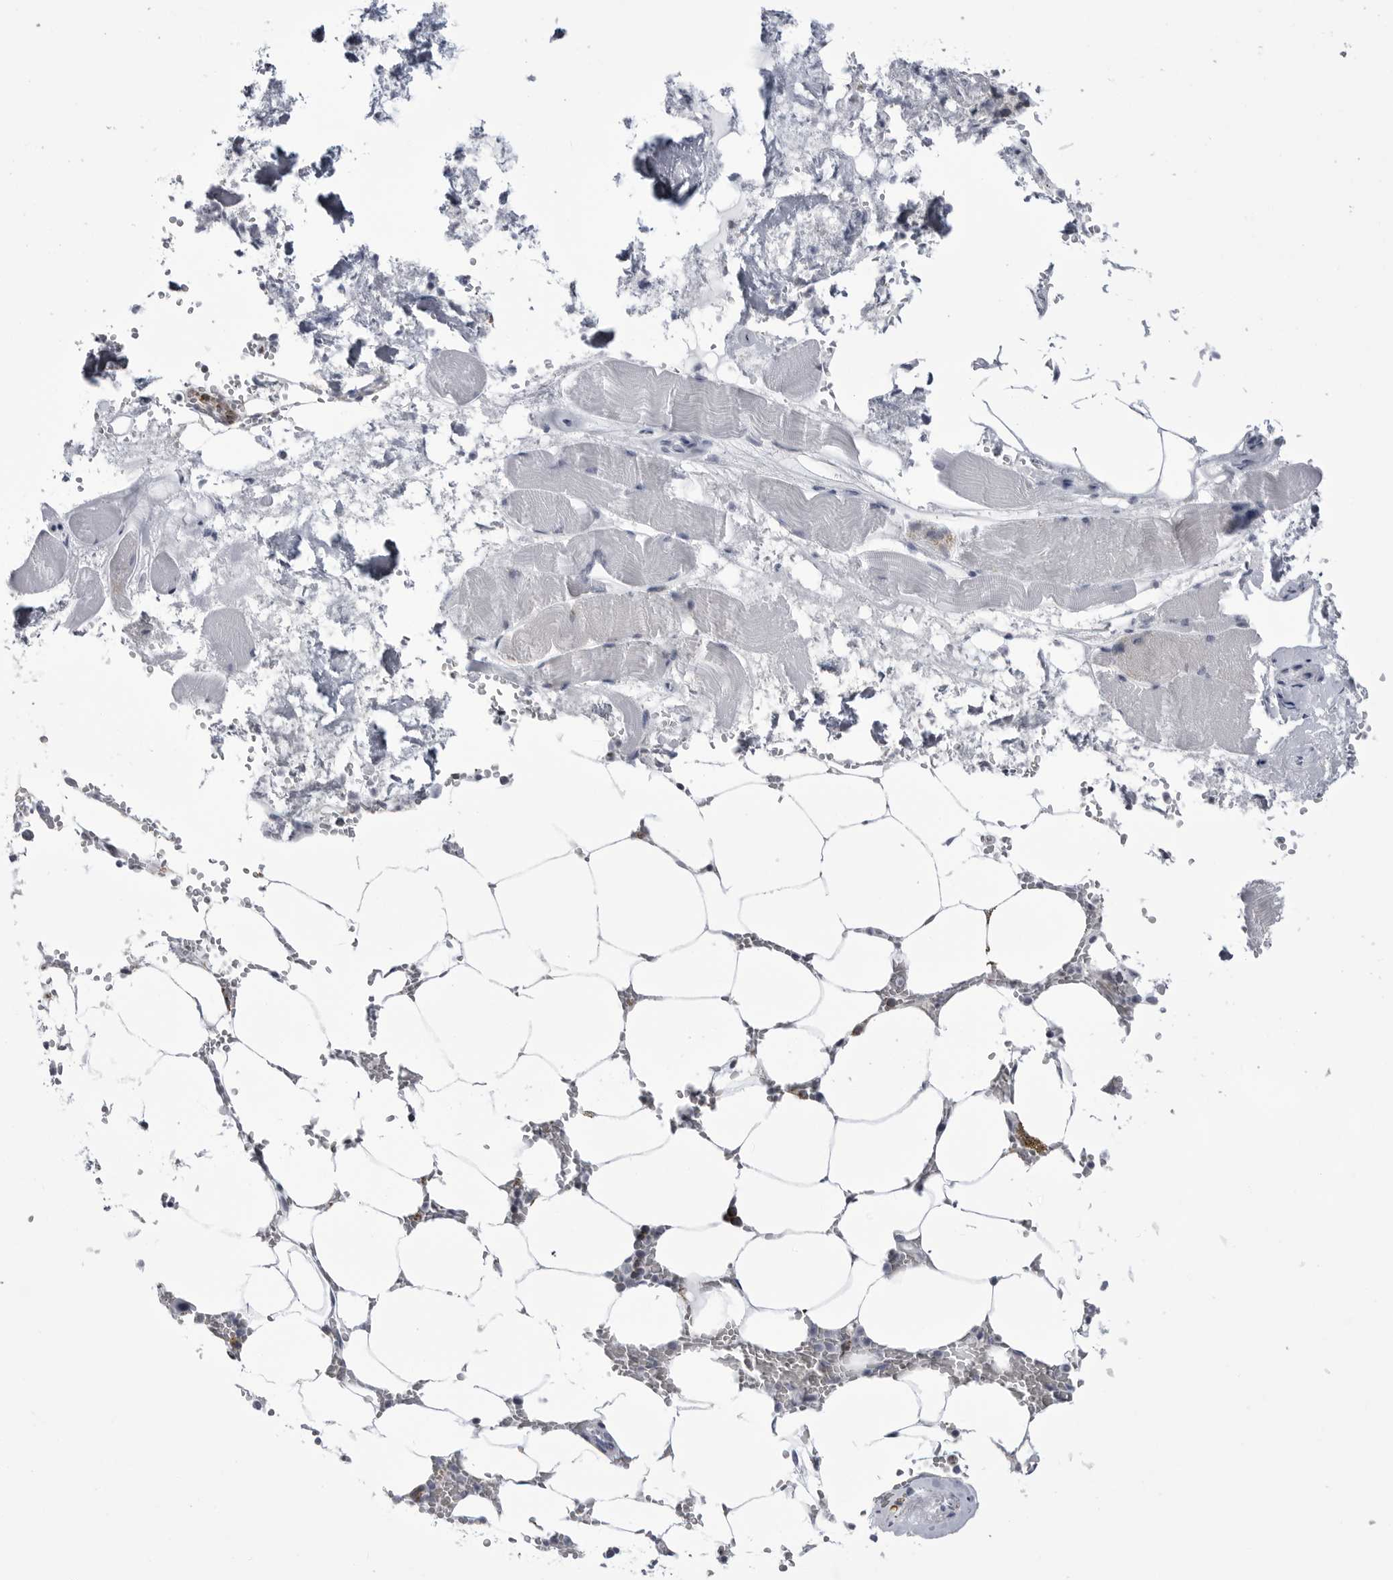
{"staining": {"intensity": "moderate", "quantity": "<25%", "location": "cytoplasmic/membranous"}, "tissue": "bone marrow", "cell_type": "Hematopoietic cells", "image_type": "normal", "snomed": [{"axis": "morphology", "description": "Normal tissue, NOS"}, {"axis": "topography", "description": "Bone marrow"}], "caption": "DAB immunohistochemical staining of benign bone marrow shows moderate cytoplasmic/membranous protein expression in about <25% of hematopoietic cells. The staining is performed using DAB brown chromogen to label protein expression. The nuclei are counter-stained blue using hematoxylin.", "gene": "FH", "patient": {"sex": "male", "age": 70}}